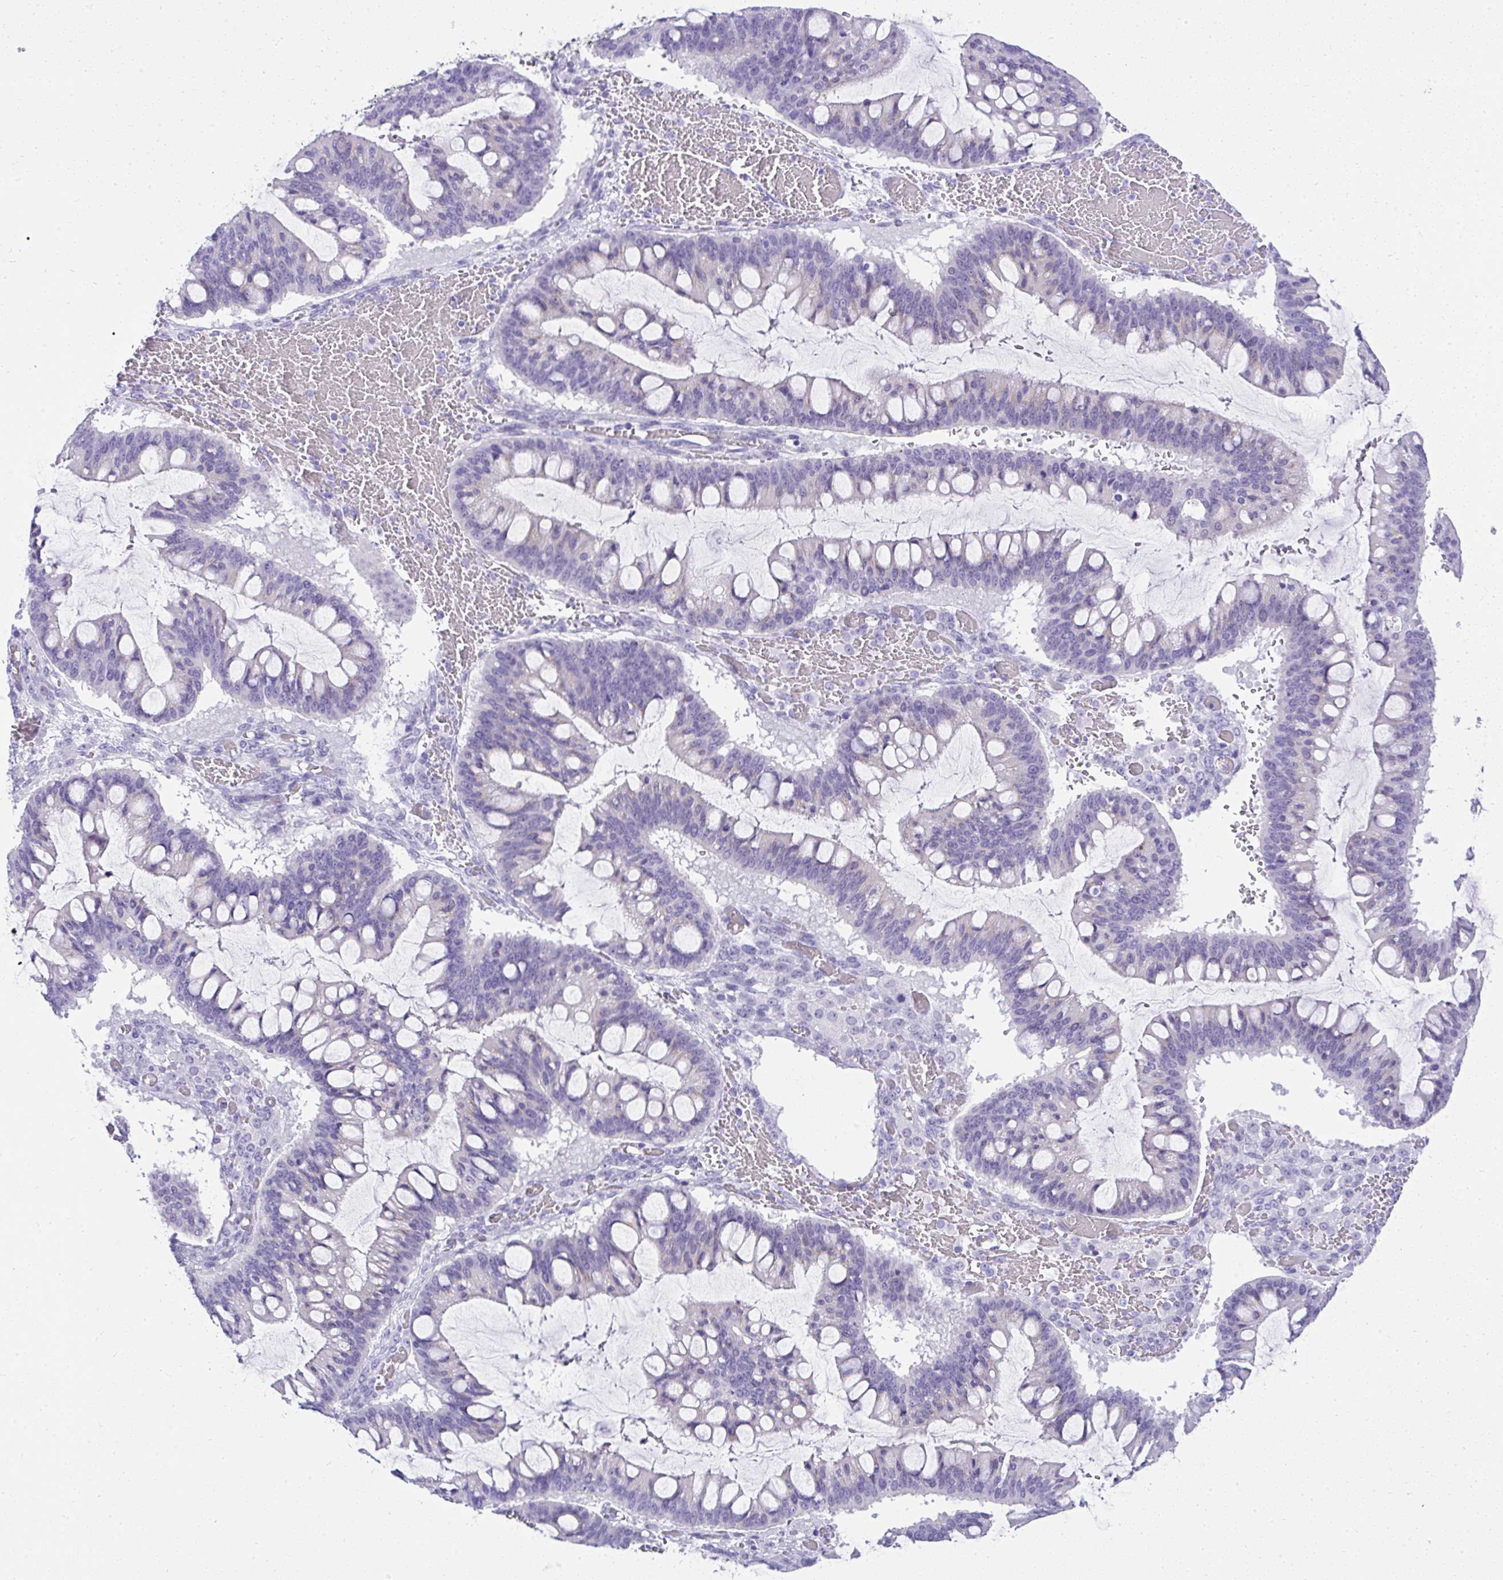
{"staining": {"intensity": "negative", "quantity": "none", "location": "none"}, "tissue": "ovarian cancer", "cell_type": "Tumor cells", "image_type": "cancer", "snomed": [{"axis": "morphology", "description": "Cystadenocarcinoma, mucinous, NOS"}, {"axis": "topography", "description": "Ovary"}], "caption": "High magnification brightfield microscopy of ovarian mucinous cystadenocarcinoma stained with DAB (3,3'-diaminobenzidine) (brown) and counterstained with hematoxylin (blue): tumor cells show no significant positivity.", "gene": "RNF183", "patient": {"sex": "female", "age": 73}}